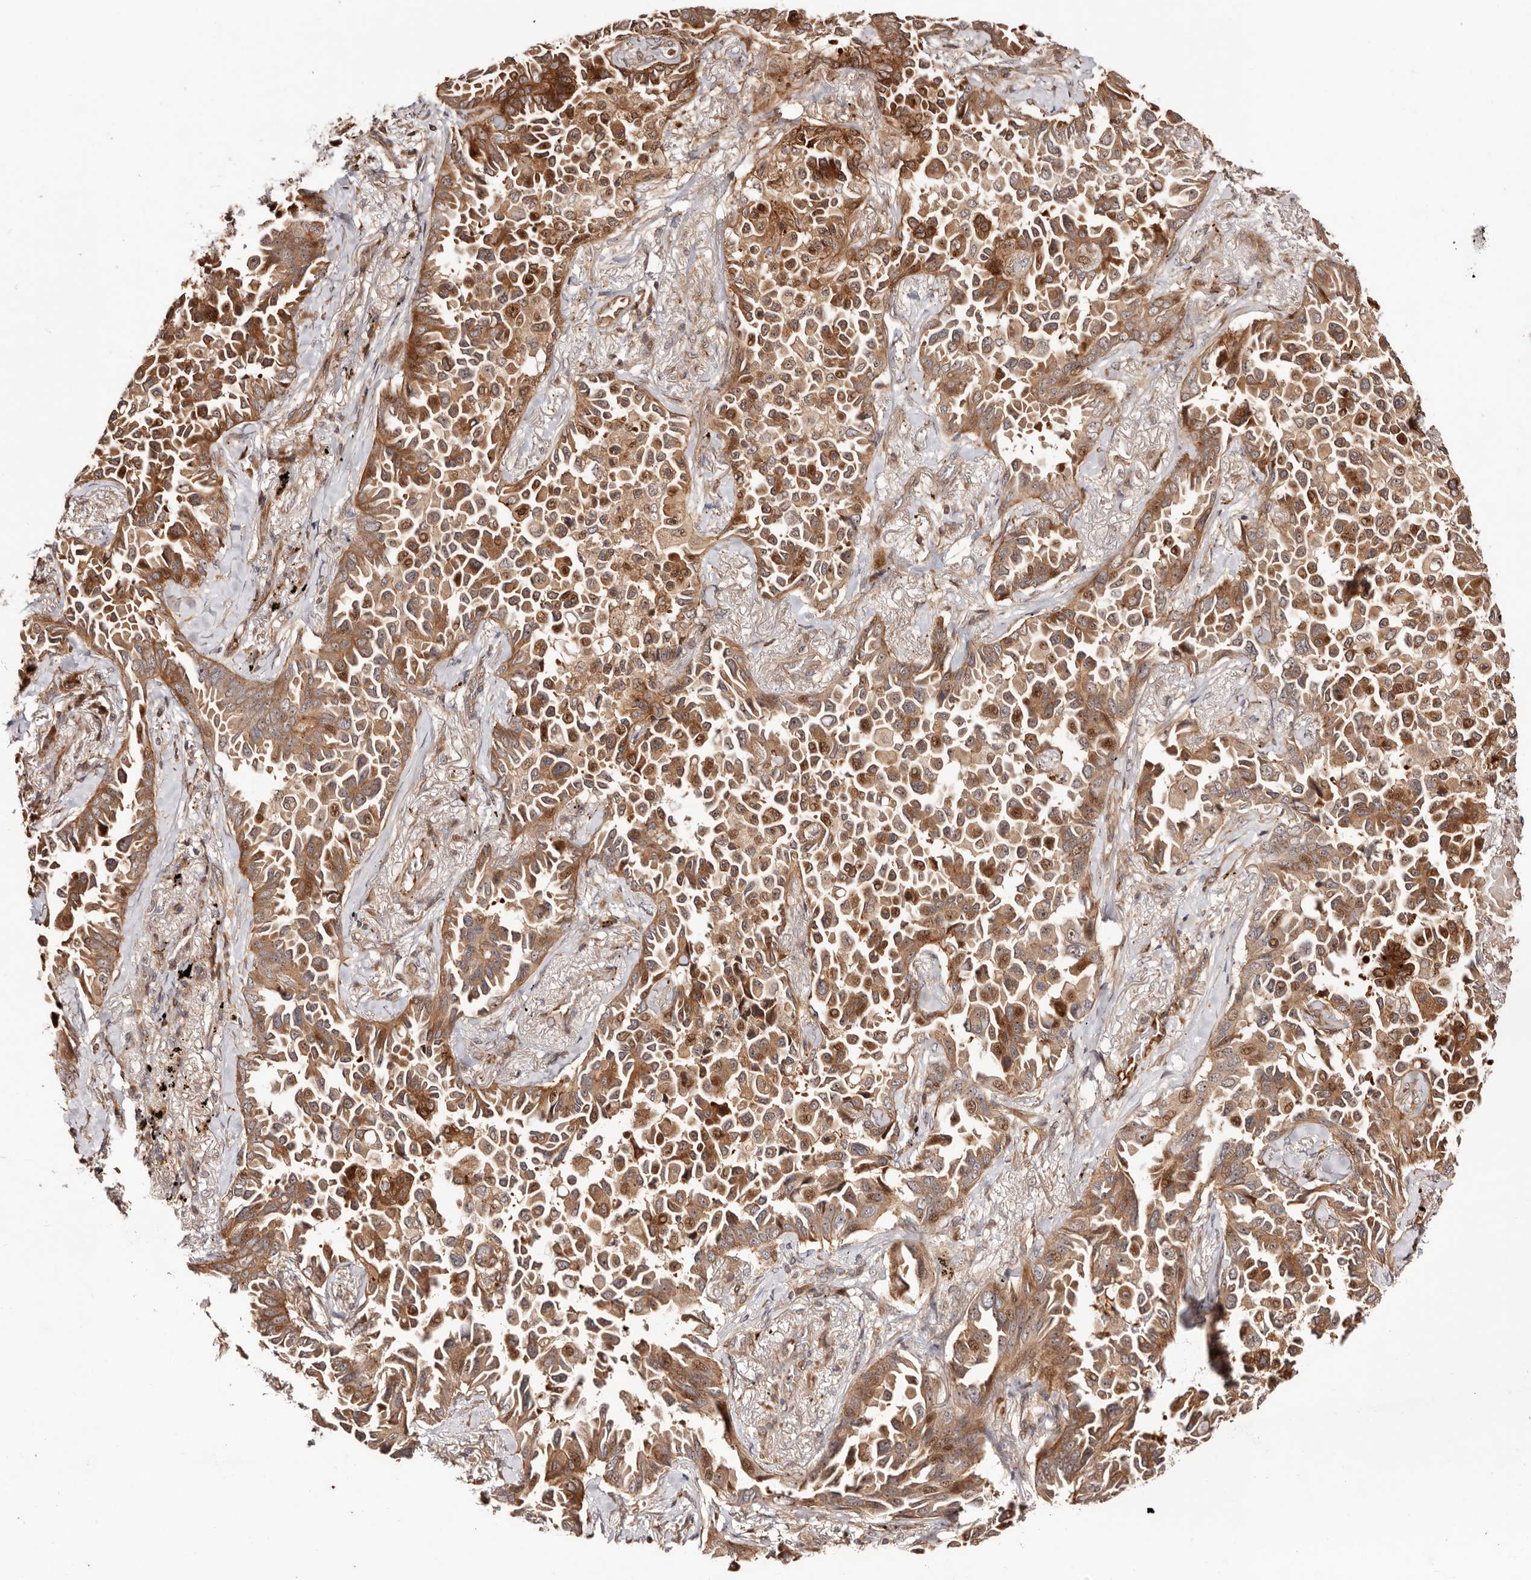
{"staining": {"intensity": "moderate", "quantity": ">75%", "location": "cytoplasmic/membranous,nuclear"}, "tissue": "lung cancer", "cell_type": "Tumor cells", "image_type": "cancer", "snomed": [{"axis": "morphology", "description": "Adenocarcinoma, NOS"}, {"axis": "topography", "description": "Lung"}], "caption": "About >75% of tumor cells in adenocarcinoma (lung) demonstrate moderate cytoplasmic/membranous and nuclear protein staining as visualized by brown immunohistochemical staining.", "gene": "PTPN22", "patient": {"sex": "female", "age": 67}}